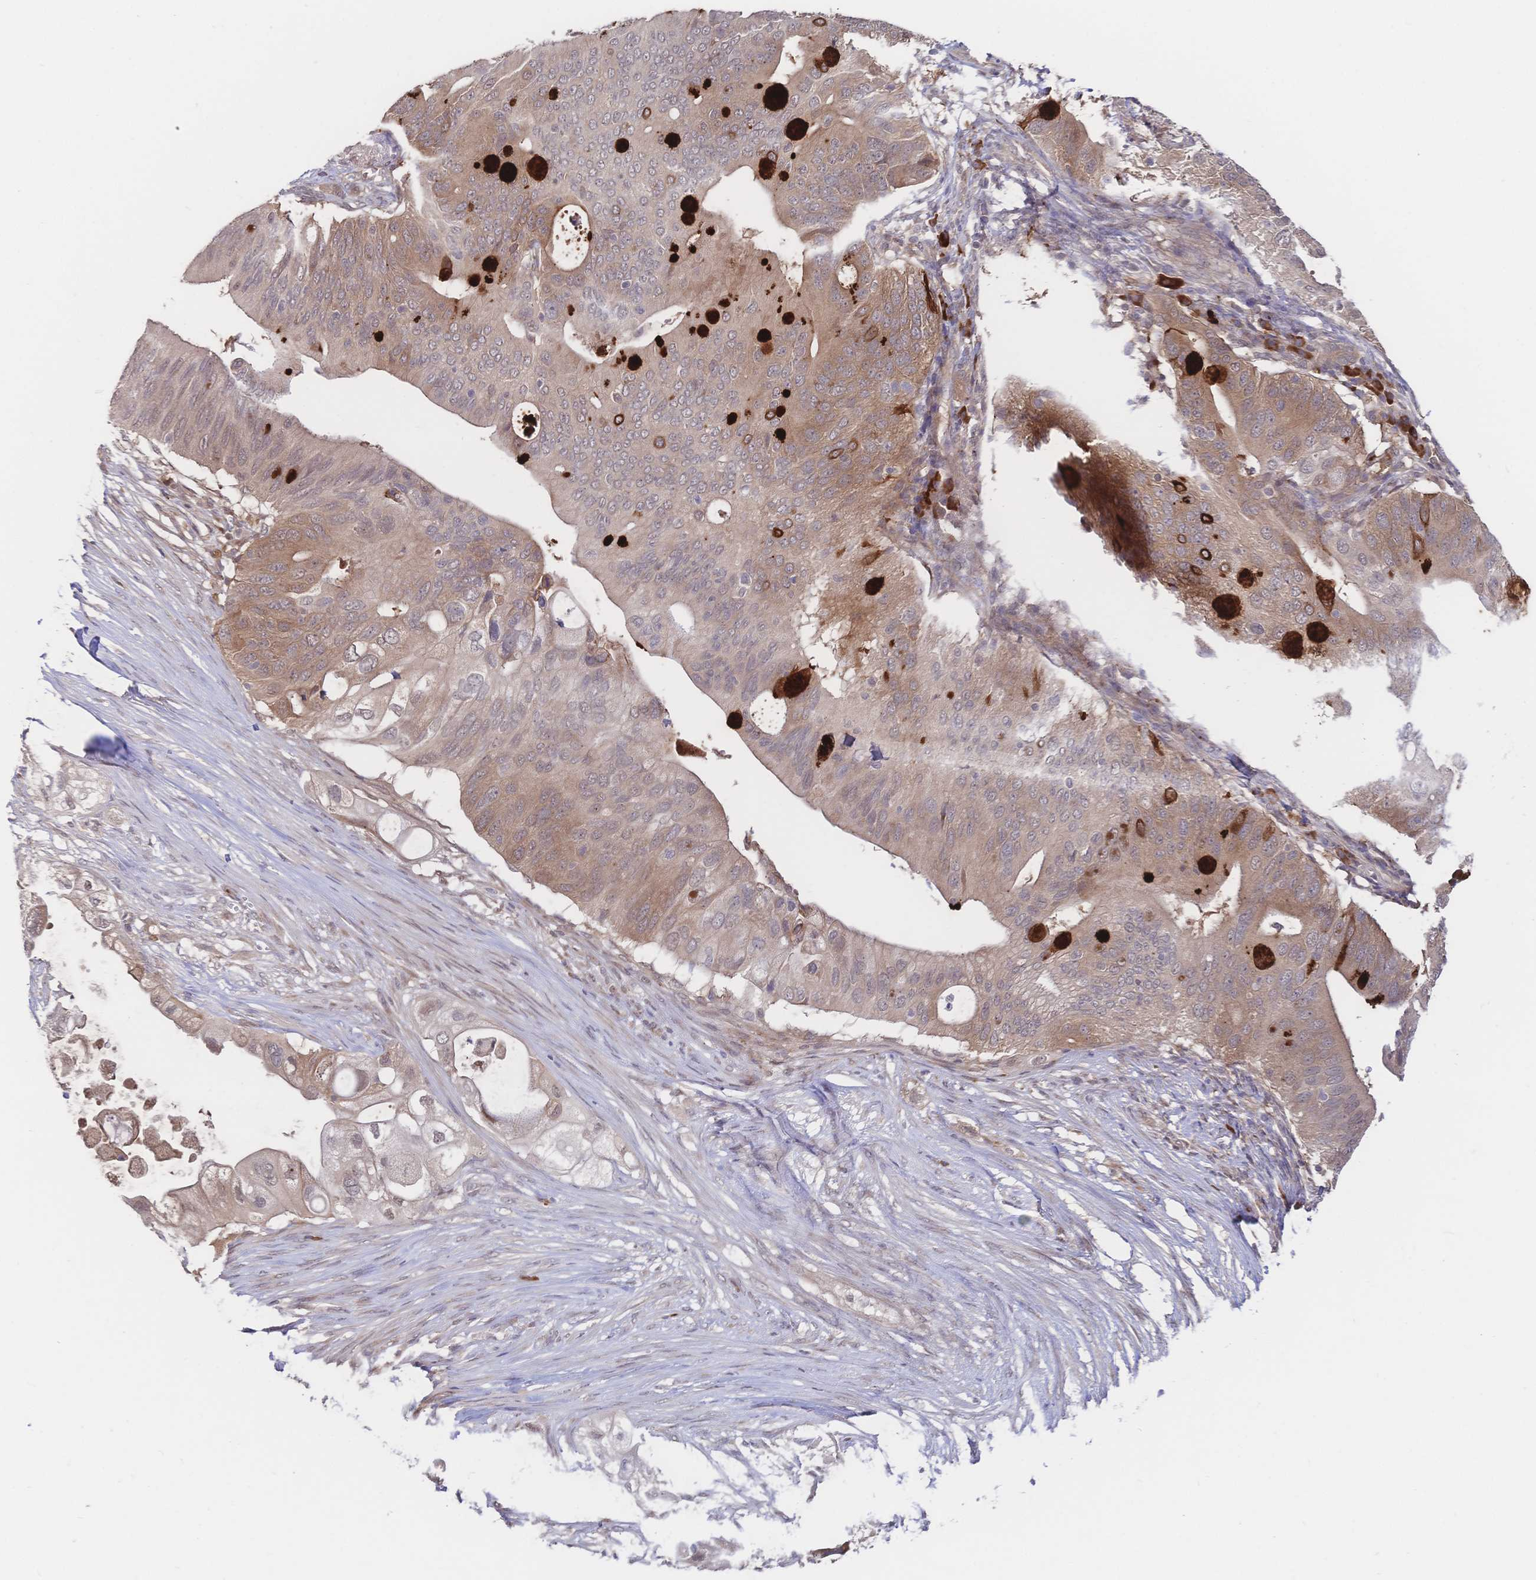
{"staining": {"intensity": "weak", "quantity": ">75%", "location": "cytoplasmic/membranous"}, "tissue": "pancreatic cancer", "cell_type": "Tumor cells", "image_type": "cancer", "snomed": [{"axis": "morphology", "description": "Adenocarcinoma, NOS"}, {"axis": "topography", "description": "Pancreas"}], "caption": "Pancreatic cancer stained for a protein shows weak cytoplasmic/membranous positivity in tumor cells.", "gene": "LMO4", "patient": {"sex": "female", "age": 72}}